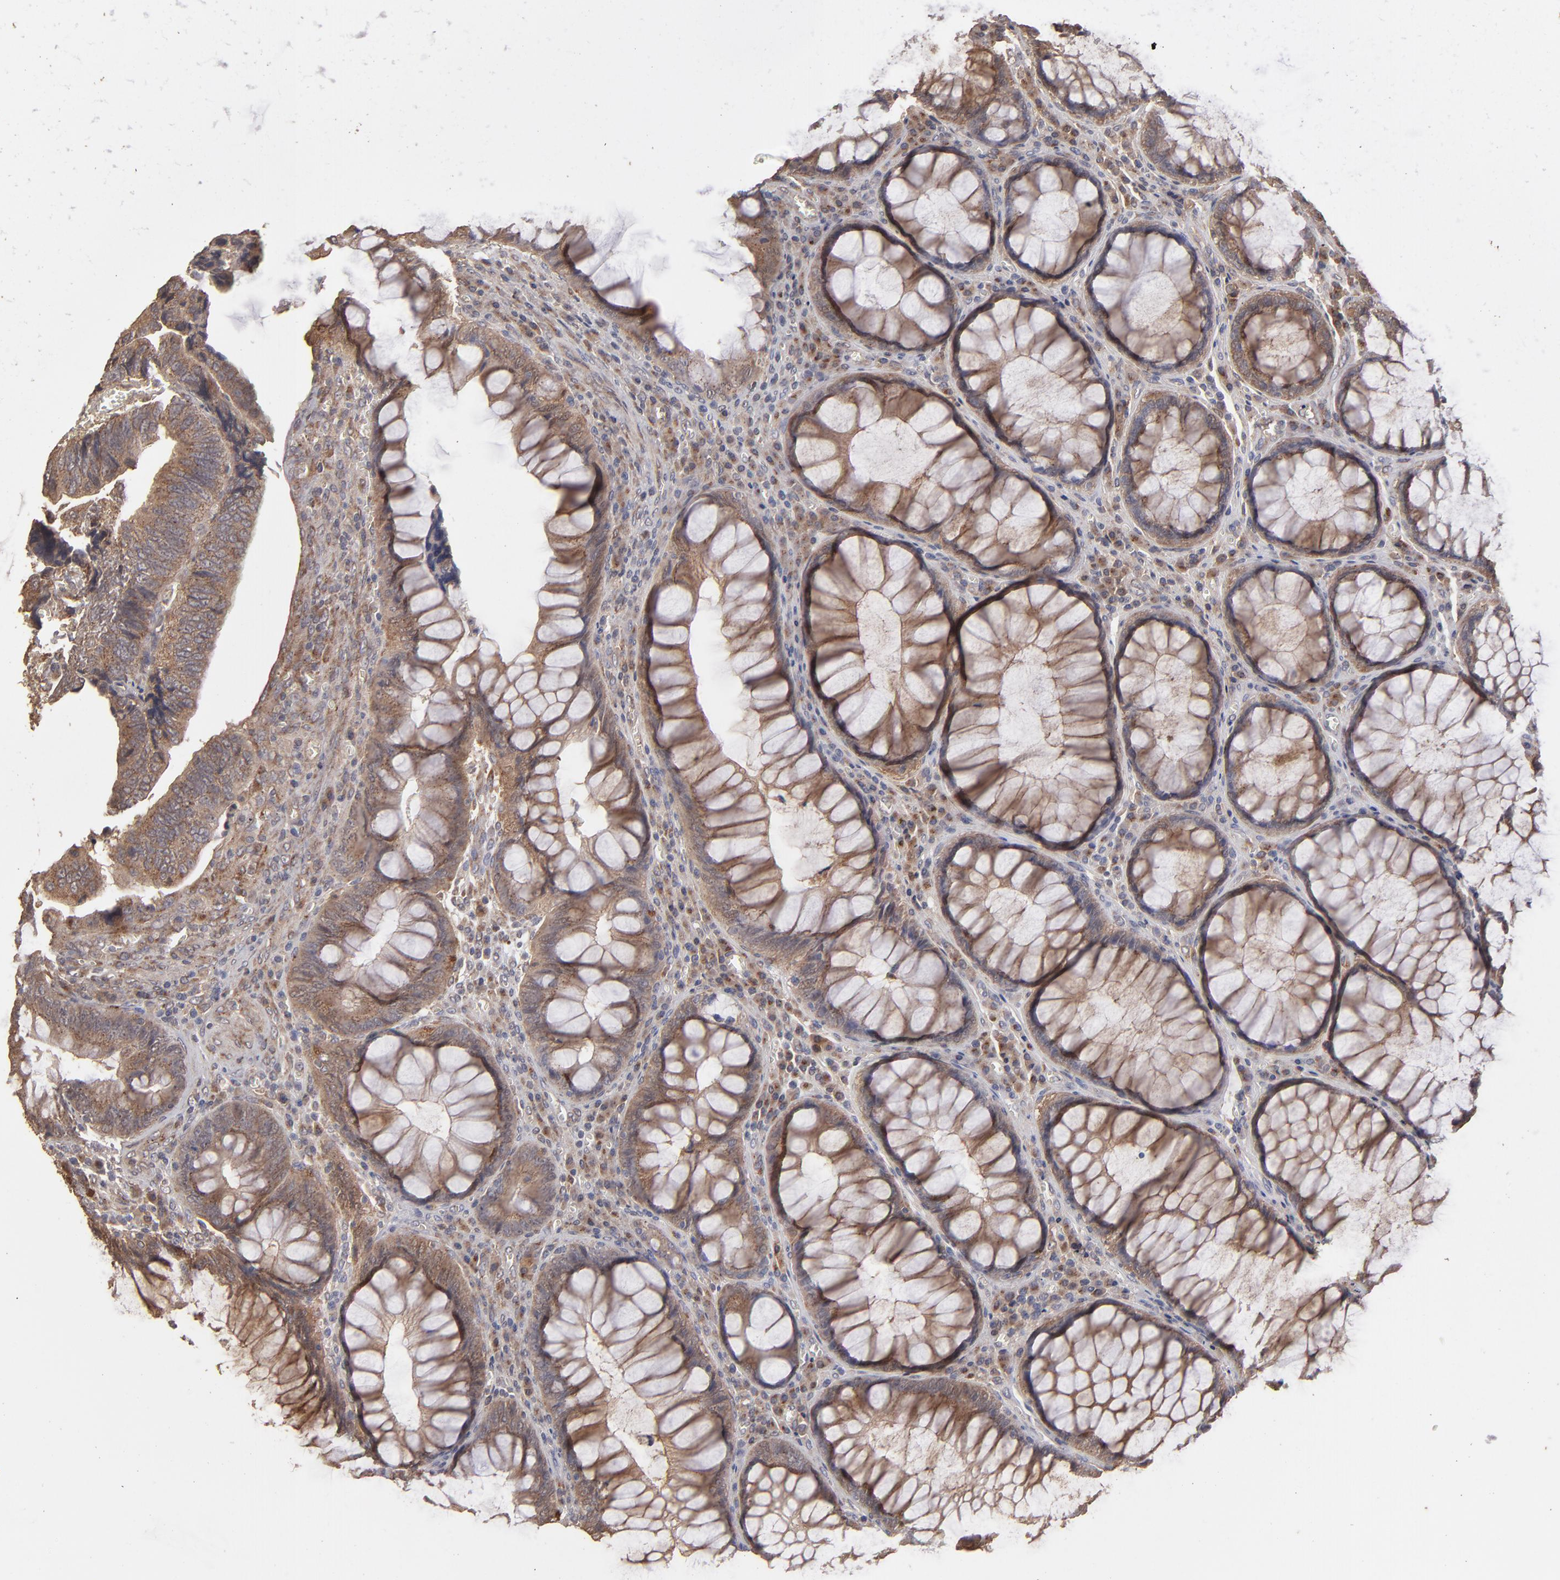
{"staining": {"intensity": "moderate", "quantity": ">75%", "location": "cytoplasmic/membranous"}, "tissue": "colorectal cancer", "cell_type": "Tumor cells", "image_type": "cancer", "snomed": [{"axis": "morphology", "description": "Adenocarcinoma, NOS"}, {"axis": "topography", "description": "Colon"}], "caption": "Immunohistochemical staining of human adenocarcinoma (colorectal) demonstrates medium levels of moderate cytoplasmic/membranous expression in about >75% of tumor cells.", "gene": "MMP2", "patient": {"sex": "male", "age": 72}}